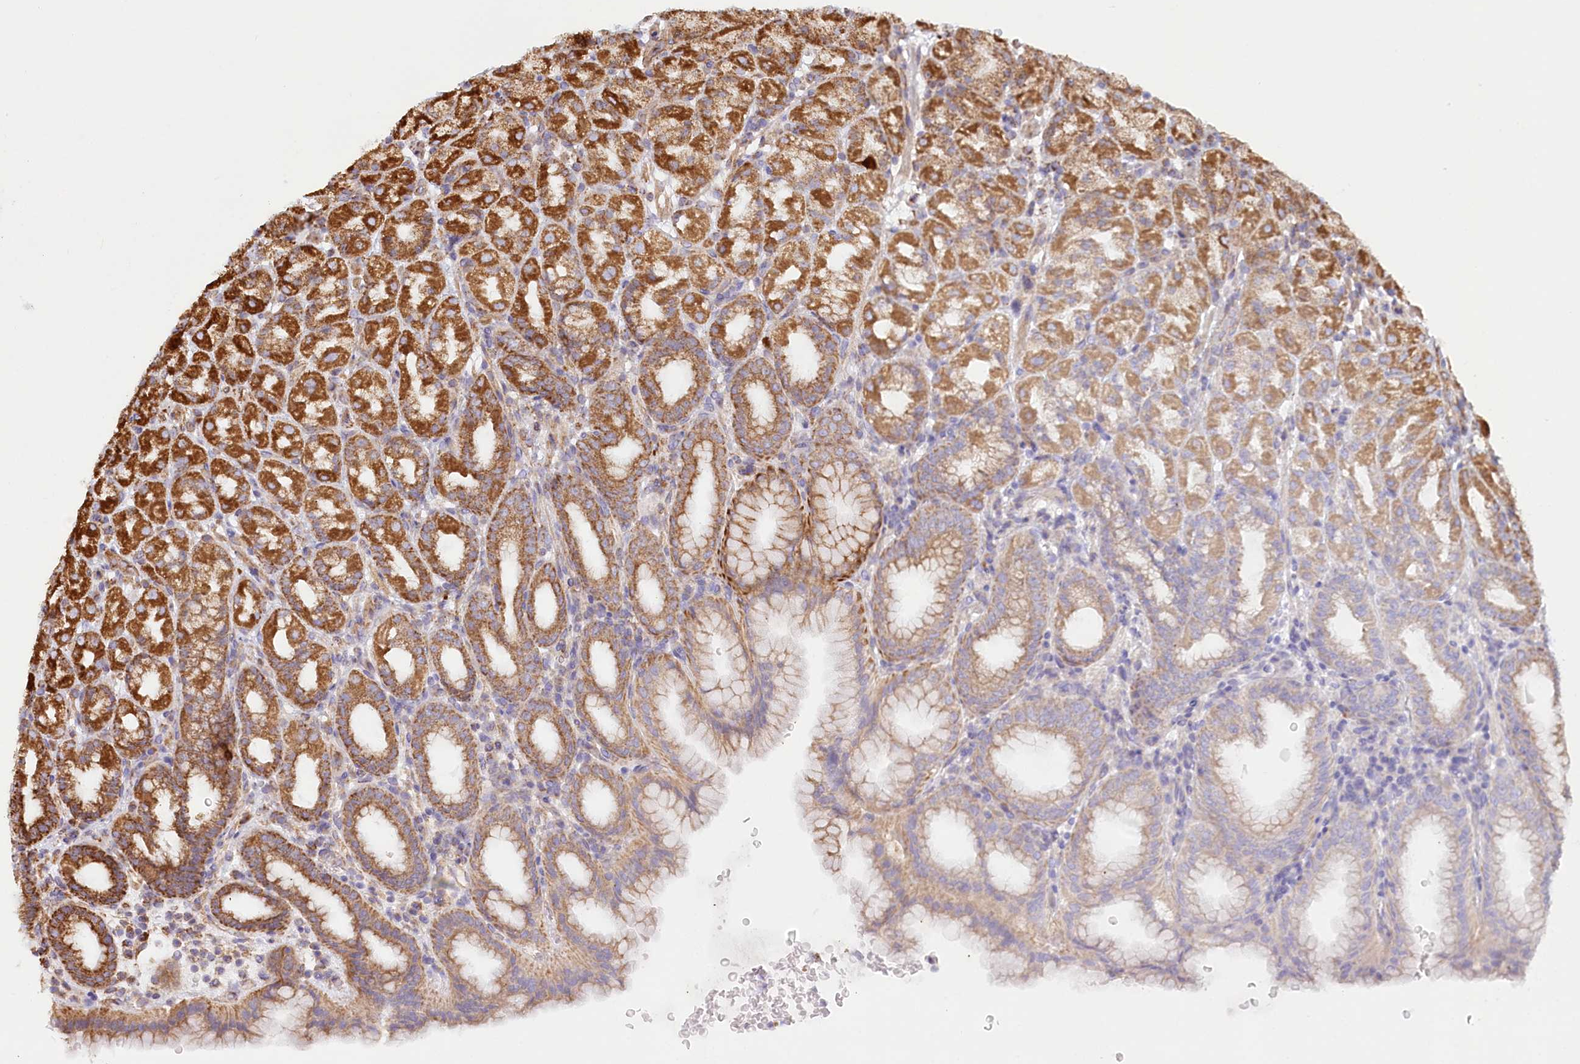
{"staining": {"intensity": "strong", "quantity": "25%-75%", "location": "cytoplasmic/membranous"}, "tissue": "stomach", "cell_type": "Glandular cells", "image_type": "normal", "snomed": [{"axis": "morphology", "description": "Normal tissue, NOS"}, {"axis": "topography", "description": "Stomach, upper"}], "caption": "About 25%-75% of glandular cells in benign human stomach display strong cytoplasmic/membranous protein staining as visualized by brown immunohistochemical staining.", "gene": "UMPS", "patient": {"sex": "male", "age": 68}}